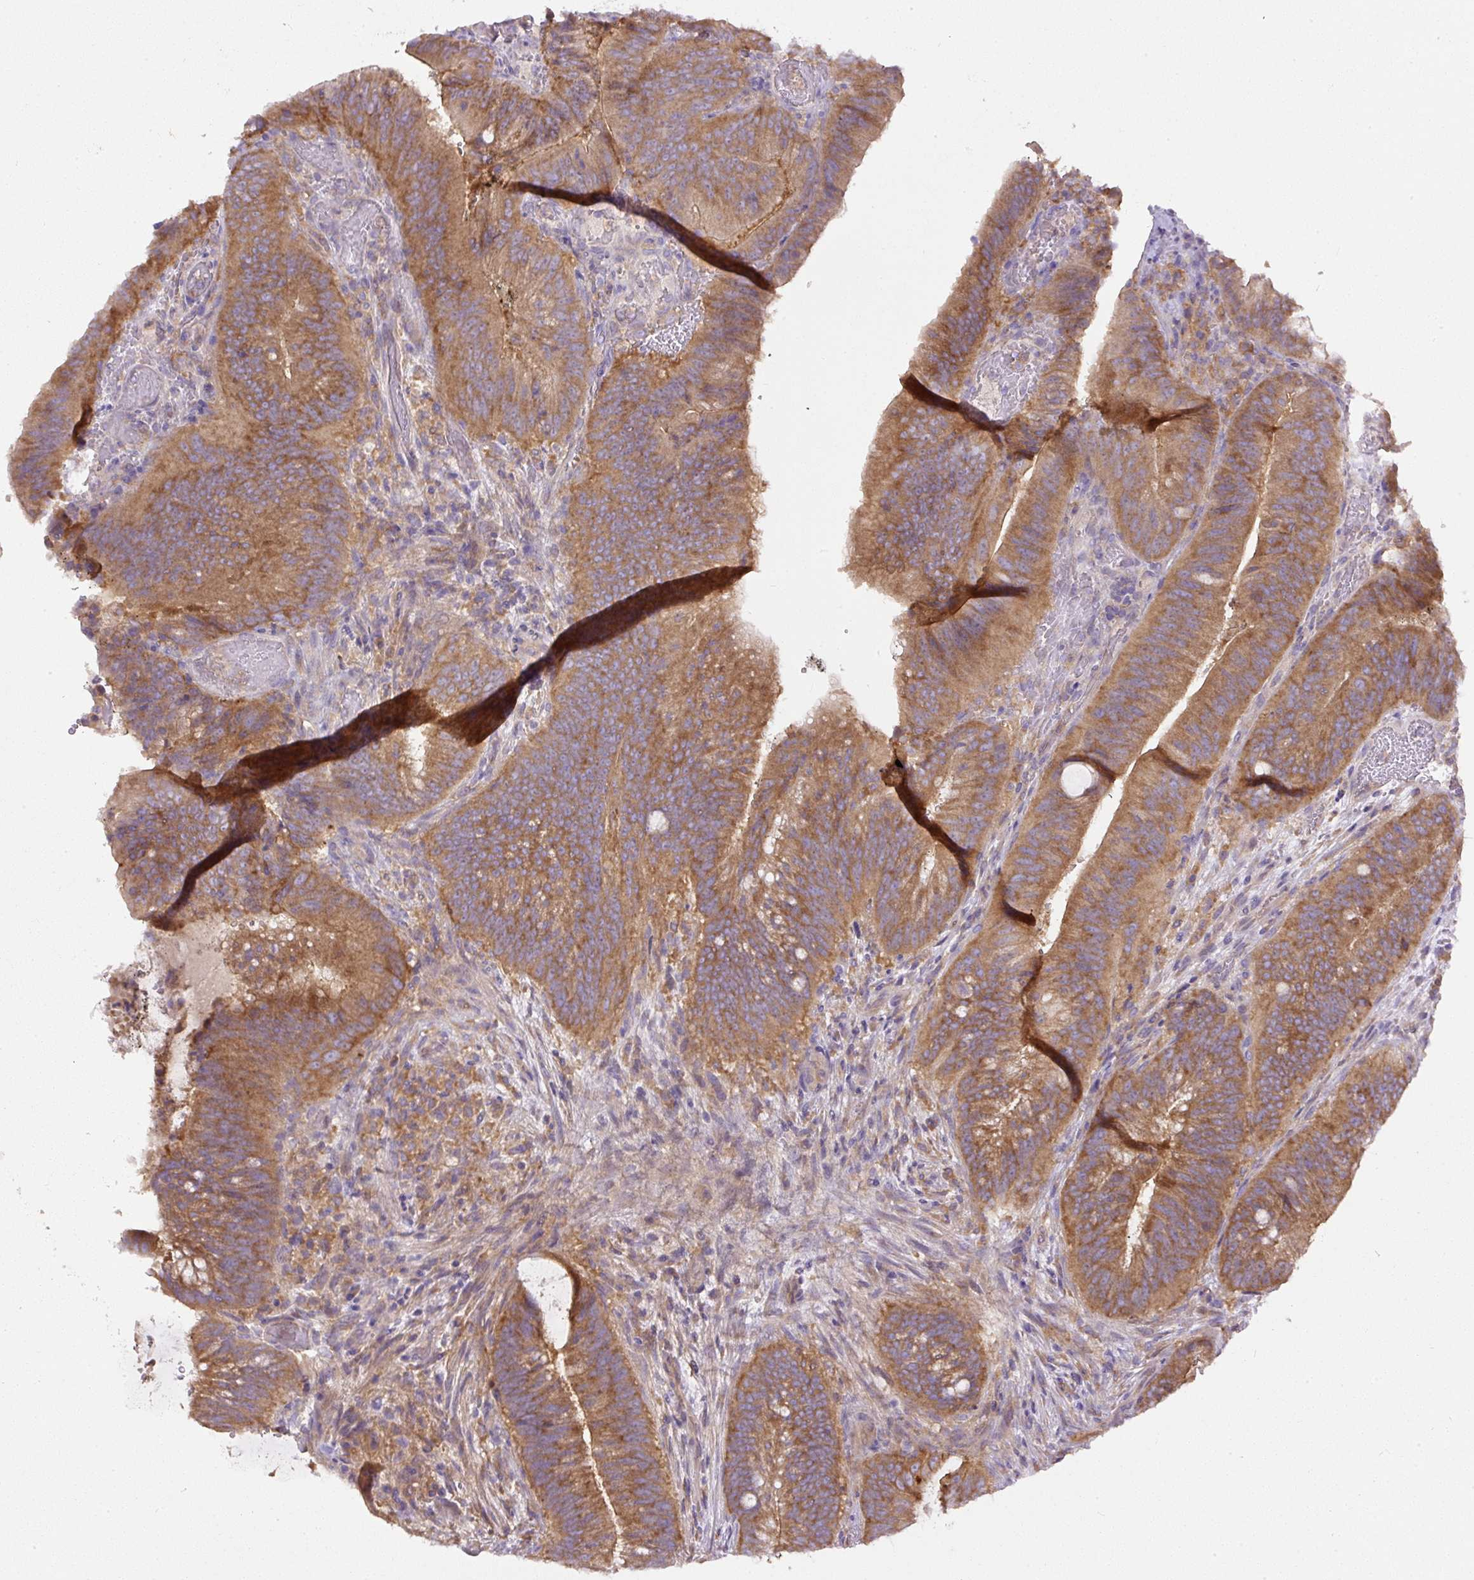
{"staining": {"intensity": "moderate", "quantity": ">75%", "location": "cytoplasmic/membranous"}, "tissue": "colorectal cancer", "cell_type": "Tumor cells", "image_type": "cancer", "snomed": [{"axis": "morphology", "description": "Adenocarcinoma, NOS"}, {"axis": "topography", "description": "Colon"}], "caption": "The micrograph shows immunohistochemical staining of colorectal cancer. There is moderate cytoplasmic/membranous staining is appreciated in about >75% of tumor cells.", "gene": "DAPK1", "patient": {"sex": "female", "age": 43}}